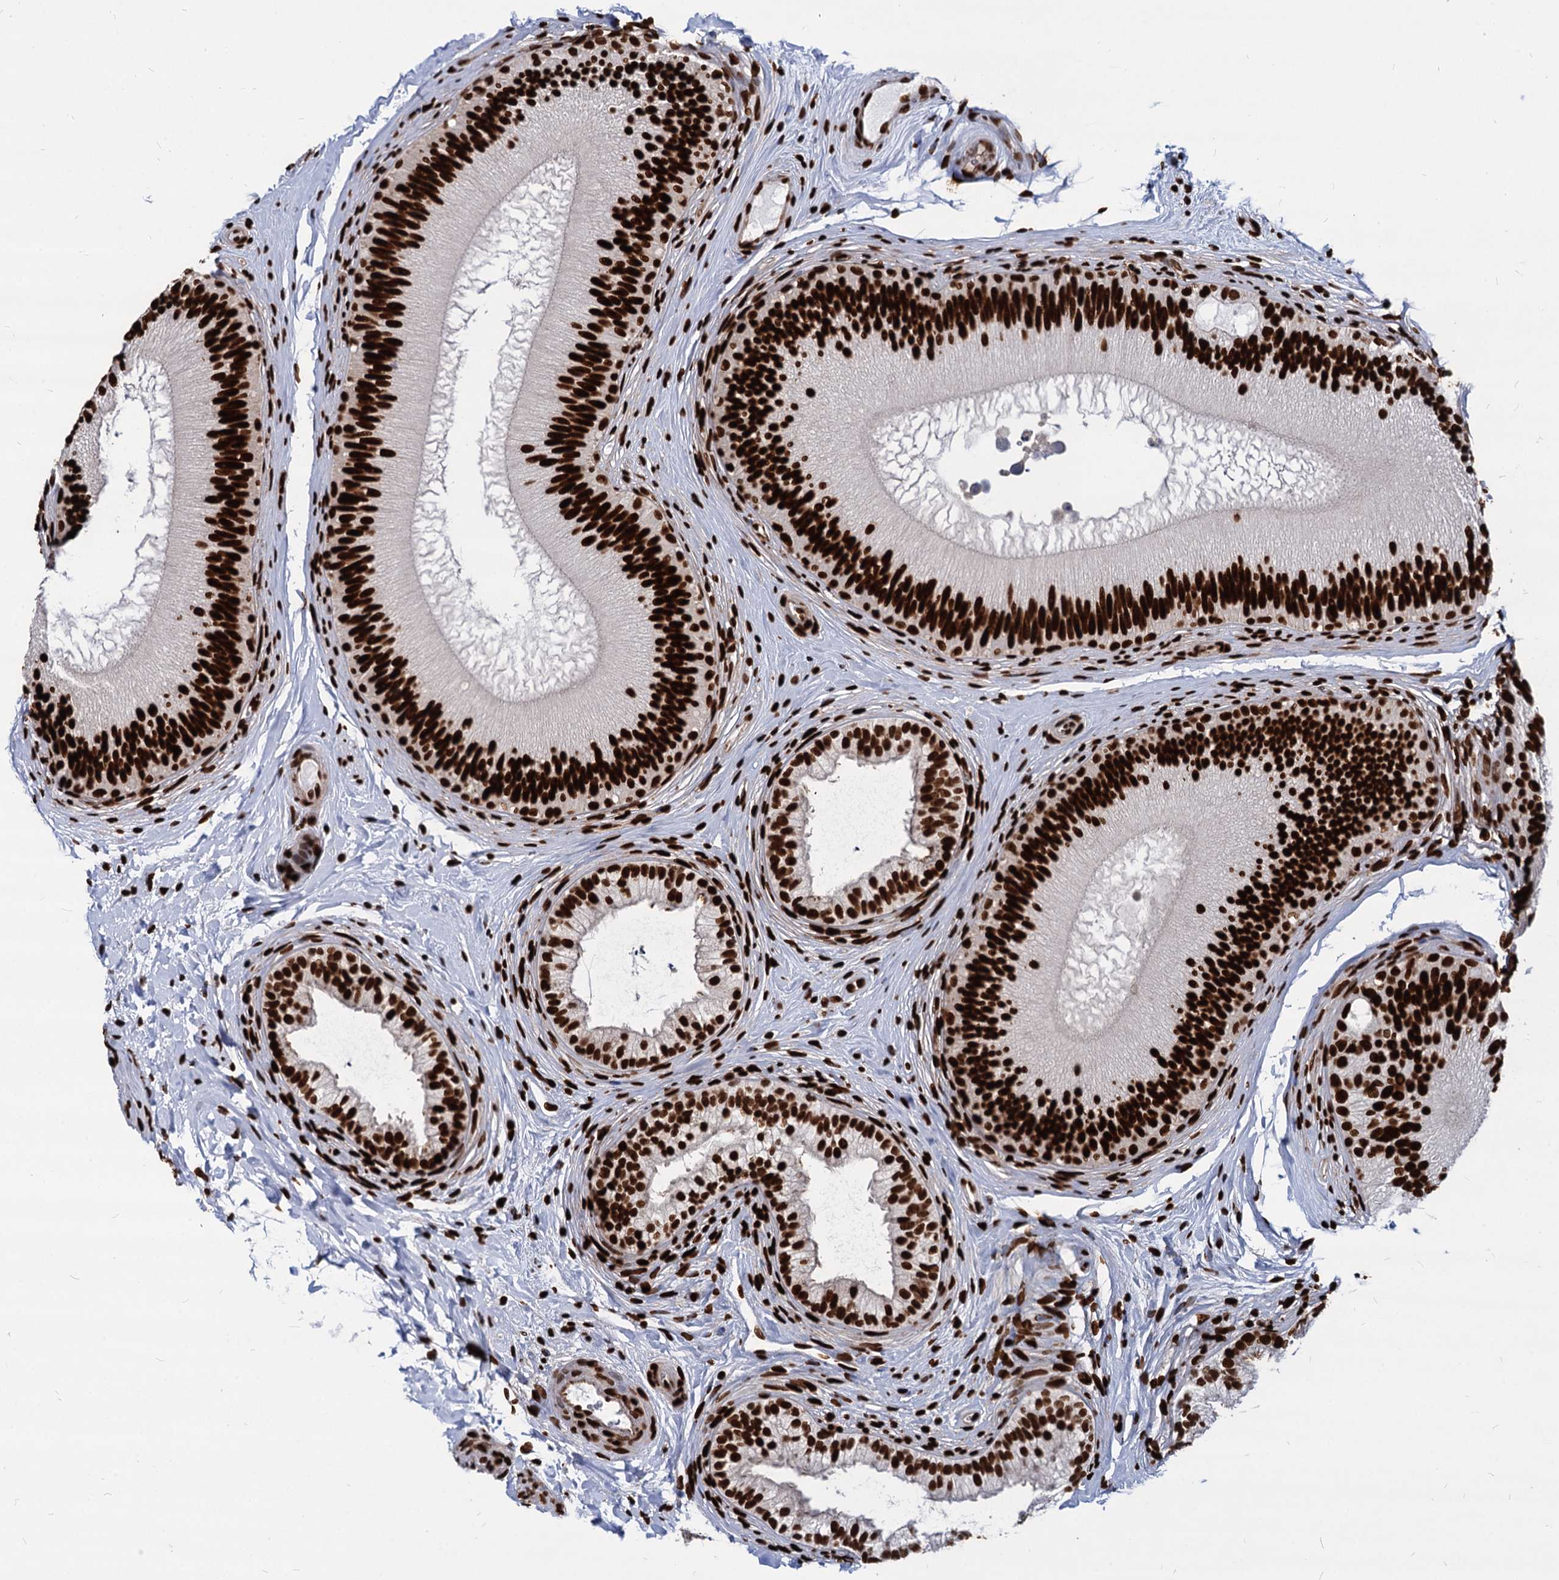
{"staining": {"intensity": "strong", "quantity": ">75%", "location": "nuclear"}, "tissue": "epididymis", "cell_type": "Glandular cells", "image_type": "normal", "snomed": [{"axis": "morphology", "description": "Normal tissue, NOS"}, {"axis": "topography", "description": "Epididymis"}], "caption": "IHC (DAB (3,3'-diaminobenzidine)) staining of unremarkable human epididymis exhibits strong nuclear protein expression in approximately >75% of glandular cells. The protein of interest is stained brown, and the nuclei are stained in blue (DAB (3,3'-diaminobenzidine) IHC with brightfield microscopy, high magnification).", "gene": "MECP2", "patient": {"sex": "male", "age": 45}}